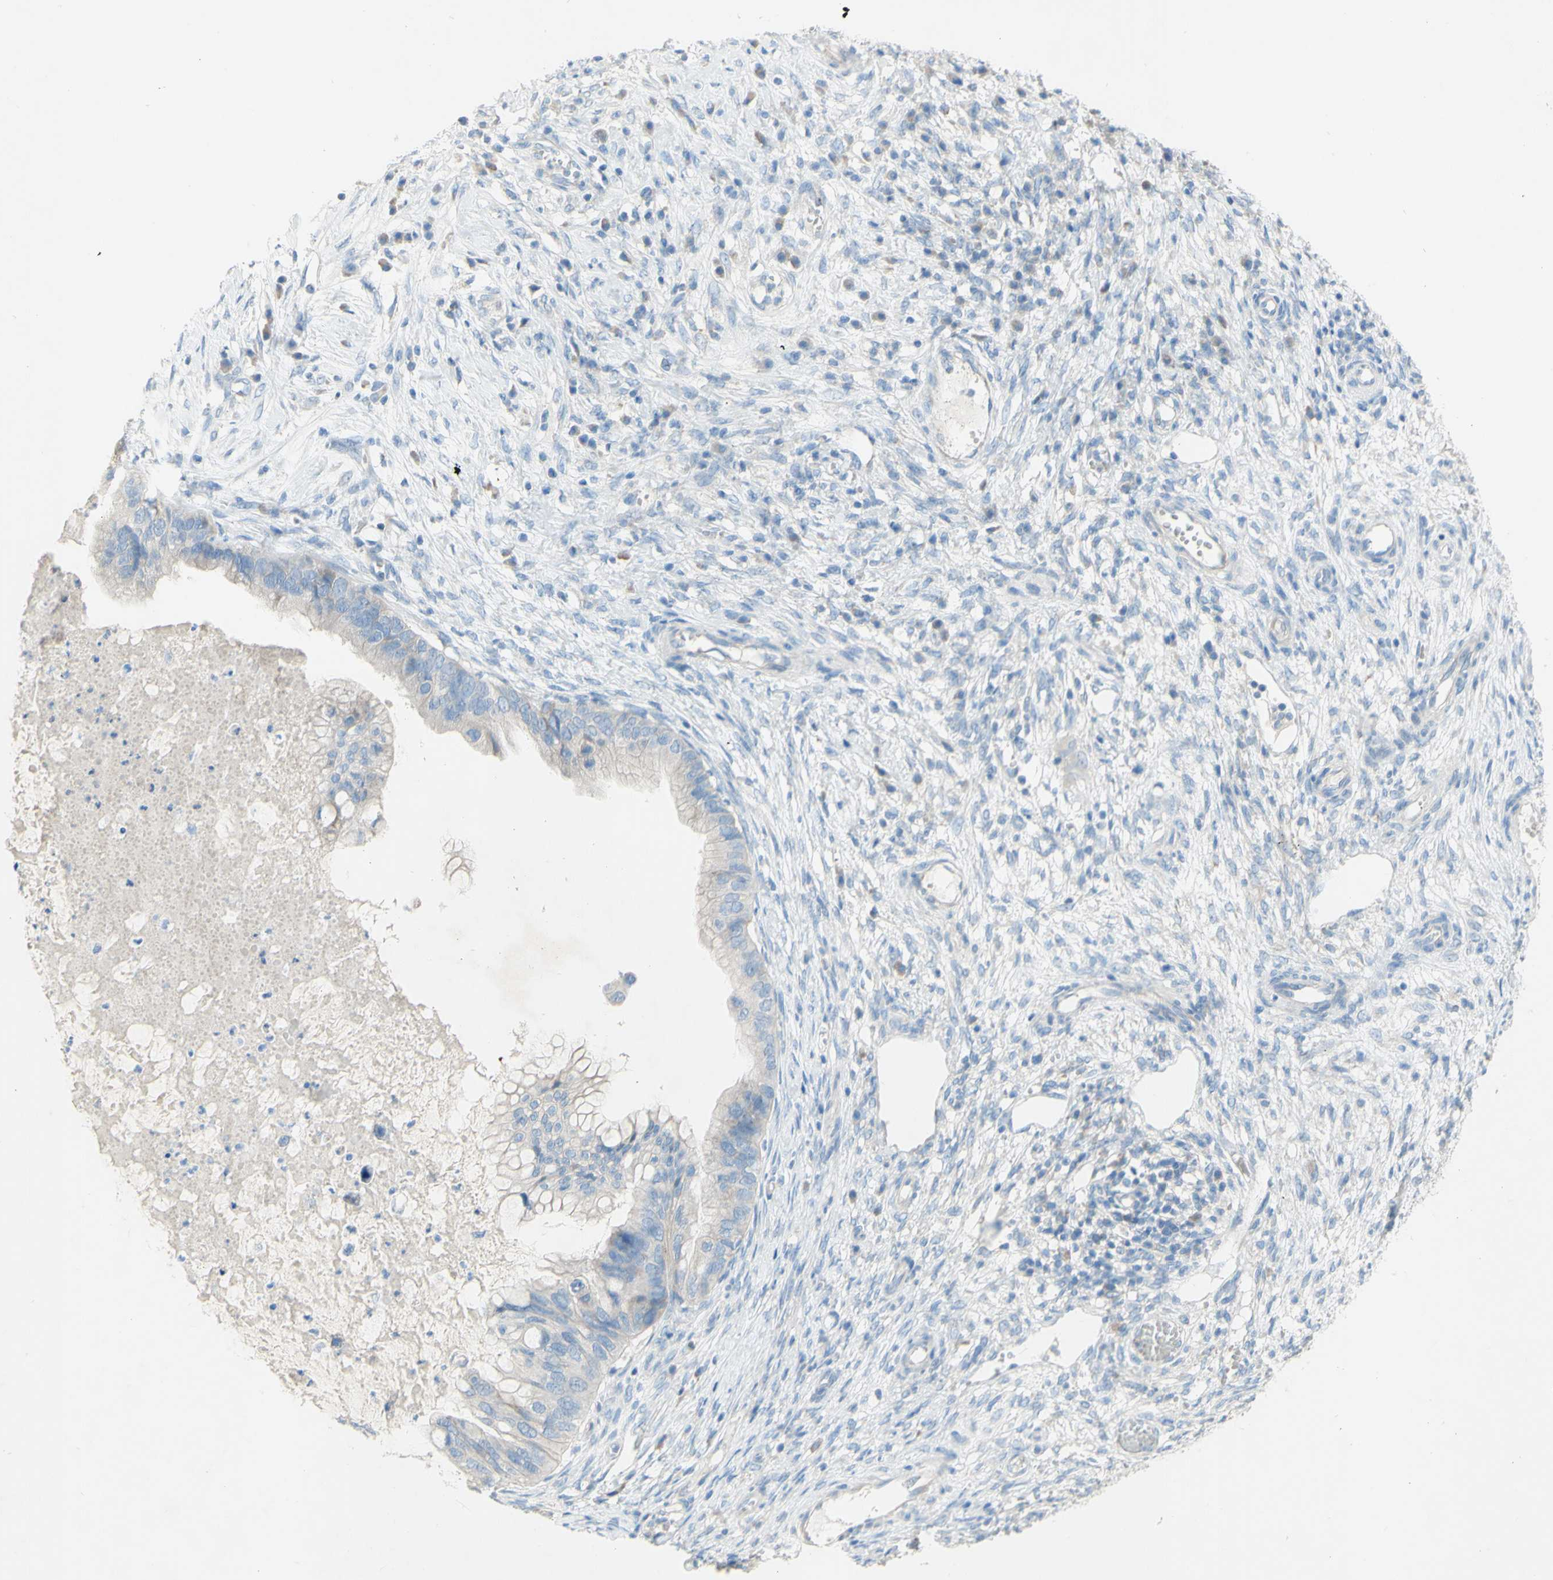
{"staining": {"intensity": "negative", "quantity": "none", "location": "none"}, "tissue": "ovarian cancer", "cell_type": "Tumor cells", "image_type": "cancer", "snomed": [{"axis": "morphology", "description": "Cystadenocarcinoma, mucinous, NOS"}, {"axis": "topography", "description": "Ovary"}], "caption": "The immunohistochemistry micrograph has no significant staining in tumor cells of ovarian mucinous cystadenocarcinoma tissue. The staining is performed using DAB (3,3'-diaminobenzidine) brown chromogen with nuclei counter-stained in using hematoxylin.", "gene": "ACADL", "patient": {"sex": "female", "age": 80}}